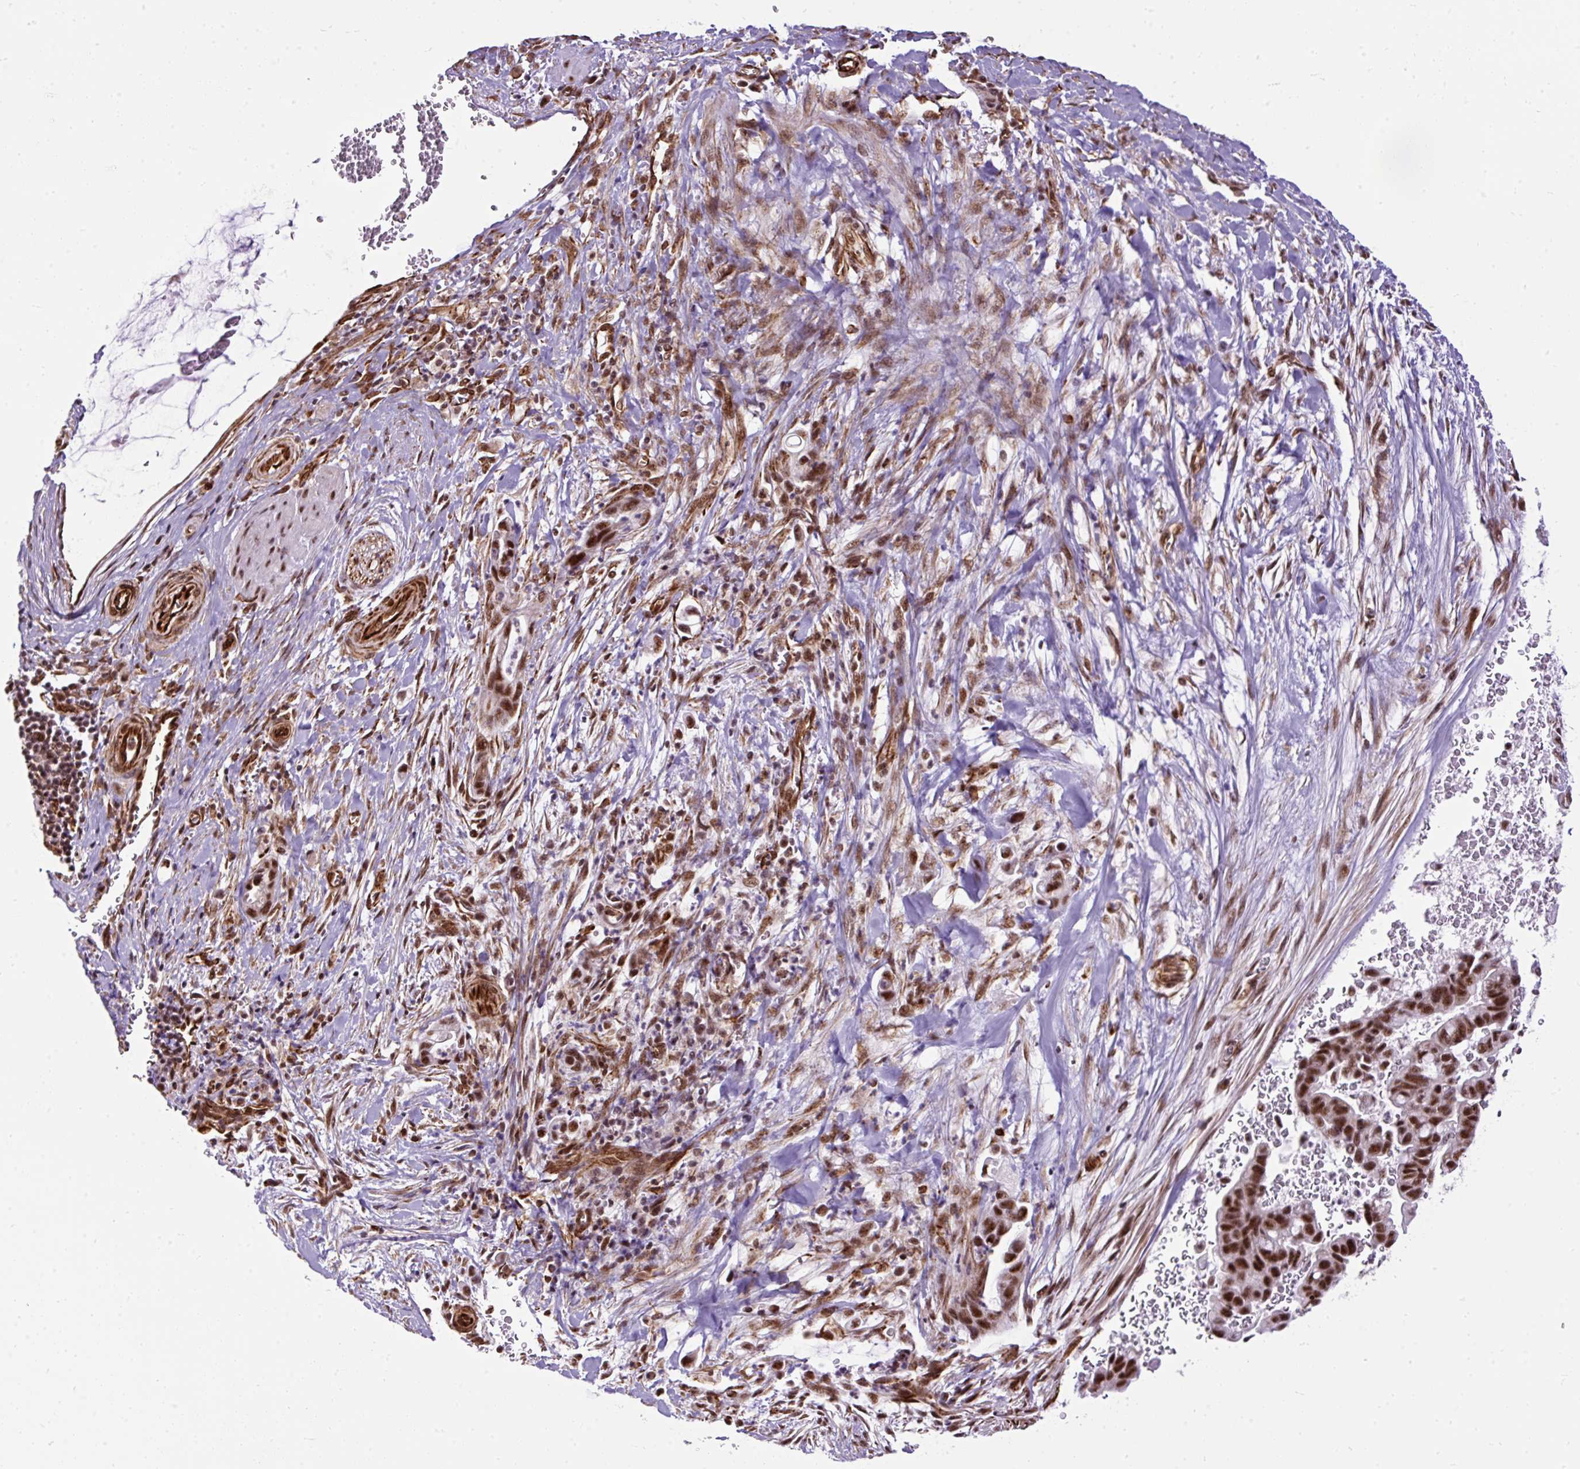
{"staining": {"intensity": "strong", "quantity": ">75%", "location": "nuclear"}, "tissue": "pancreatic cancer", "cell_type": "Tumor cells", "image_type": "cancer", "snomed": [{"axis": "morphology", "description": "Adenocarcinoma, NOS"}, {"axis": "topography", "description": "Pancreas"}], "caption": "Immunohistochemistry (DAB) staining of human pancreatic cancer shows strong nuclear protein expression in approximately >75% of tumor cells. The staining was performed using DAB (3,3'-diaminobenzidine), with brown indicating positive protein expression. Nuclei are stained blue with hematoxylin.", "gene": "LUC7L2", "patient": {"sex": "male", "age": 75}}